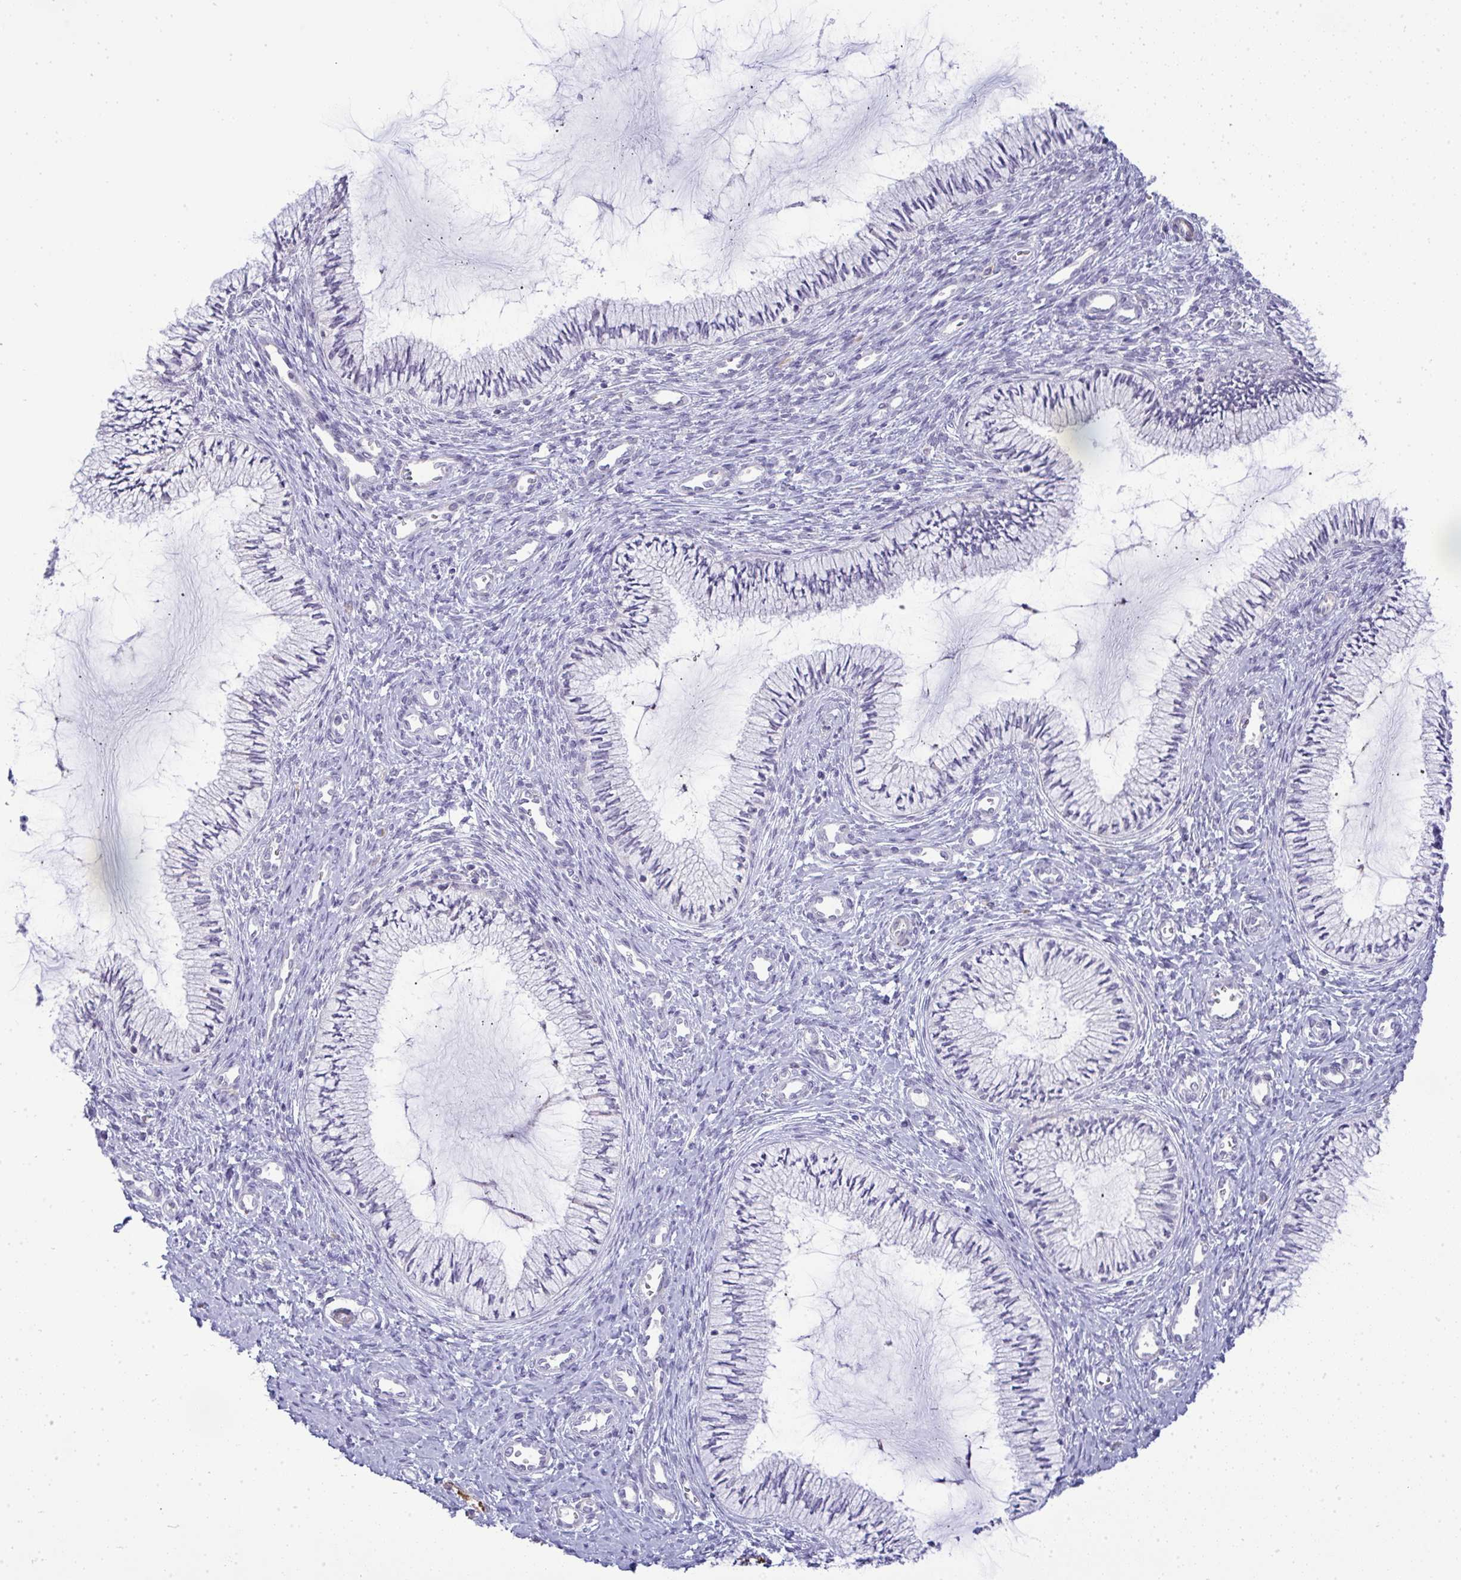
{"staining": {"intensity": "negative", "quantity": "none", "location": "none"}, "tissue": "cervix", "cell_type": "Glandular cells", "image_type": "normal", "snomed": [{"axis": "morphology", "description": "Normal tissue, NOS"}, {"axis": "topography", "description": "Cervix"}], "caption": "This is an immunohistochemistry micrograph of unremarkable human cervix. There is no staining in glandular cells.", "gene": "UBE2S", "patient": {"sex": "female", "age": 24}}